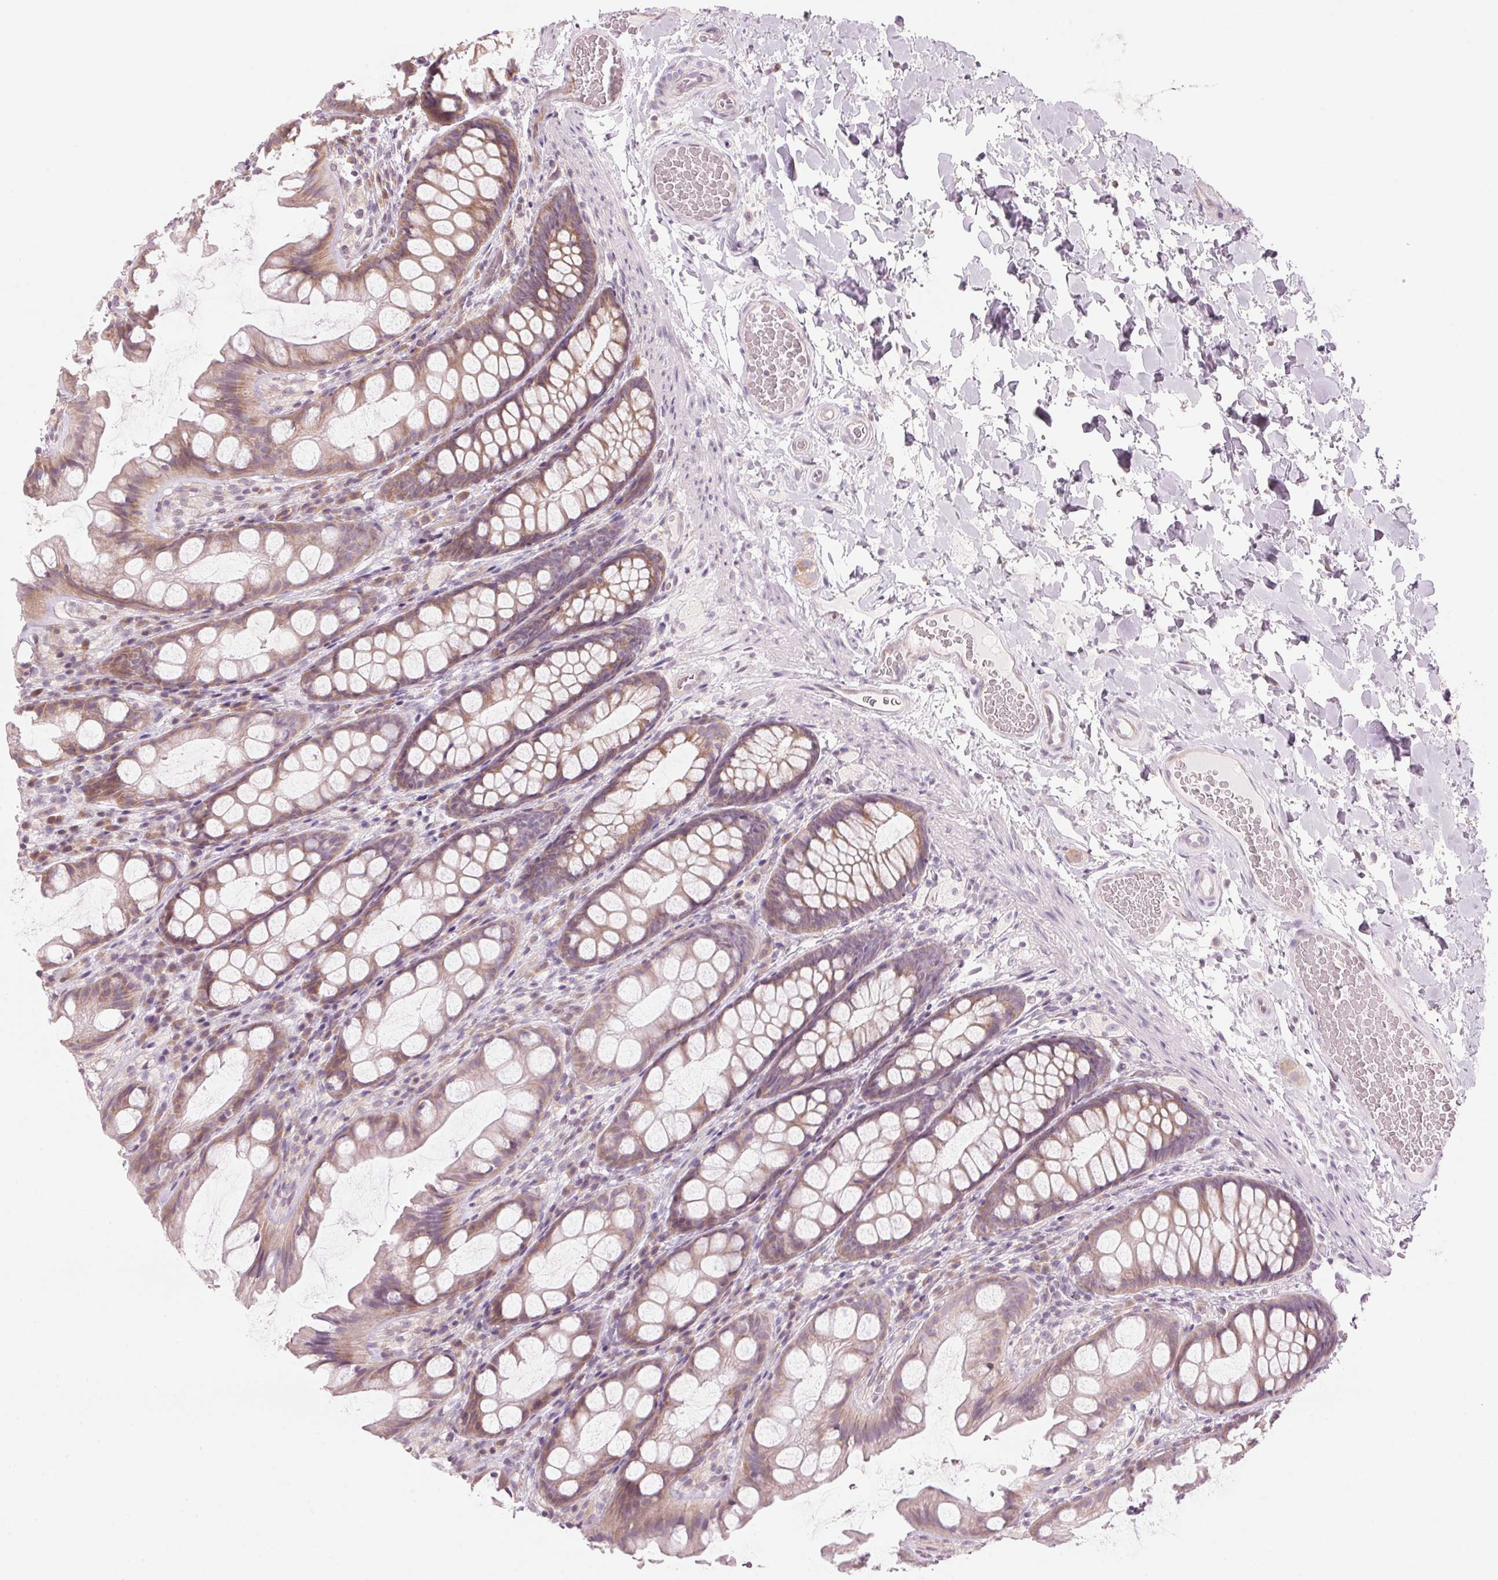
{"staining": {"intensity": "negative", "quantity": "none", "location": "none"}, "tissue": "colon", "cell_type": "Endothelial cells", "image_type": "normal", "snomed": [{"axis": "morphology", "description": "Normal tissue, NOS"}, {"axis": "topography", "description": "Colon"}], "caption": "Endothelial cells show no significant protein expression in benign colon. Brightfield microscopy of IHC stained with DAB (brown) and hematoxylin (blue), captured at high magnification.", "gene": "GNMT", "patient": {"sex": "male", "age": 47}}